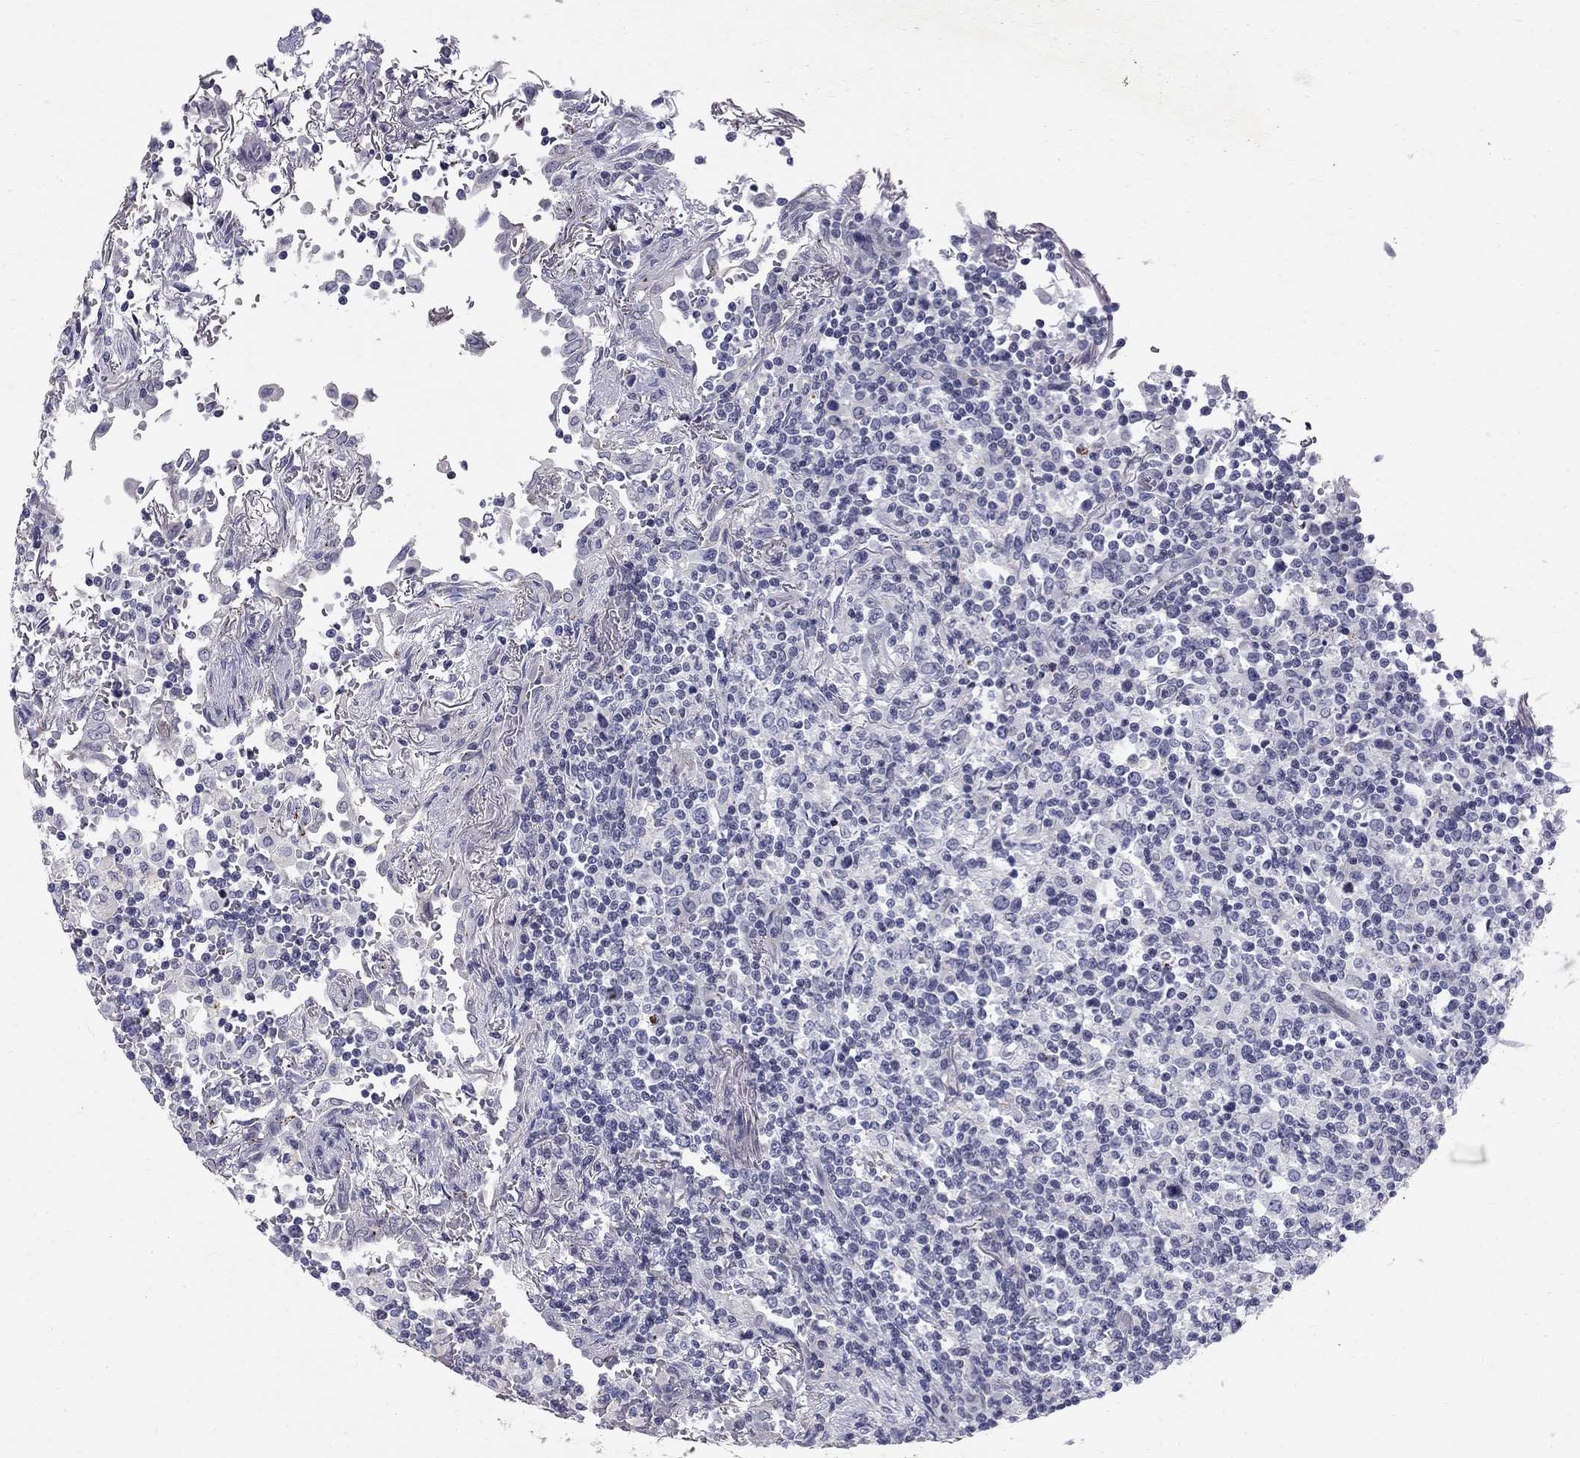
{"staining": {"intensity": "negative", "quantity": "none", "location": "none"}, "tissue": "lymphoma", "cell_type": "Tumor cells", "image_type": "cancer", "snomed": [{"axis": "morphology", "description": "Malignant lymphoma, non-Hodgkin's type, High grade"}, {"axis": "topography", "description": "Lung"}], "caption": "Immunohistochemistry micrograph of neoplastic tissue: human malignant lymphoma, non-Hodgkin's type (high-grade) stained with DAB (3,3'-diaminobenzidine) displays no significant protein expression in tumor cells.", "gene": "CLIC6", "patient": {"sex": "male", "age": 79}}